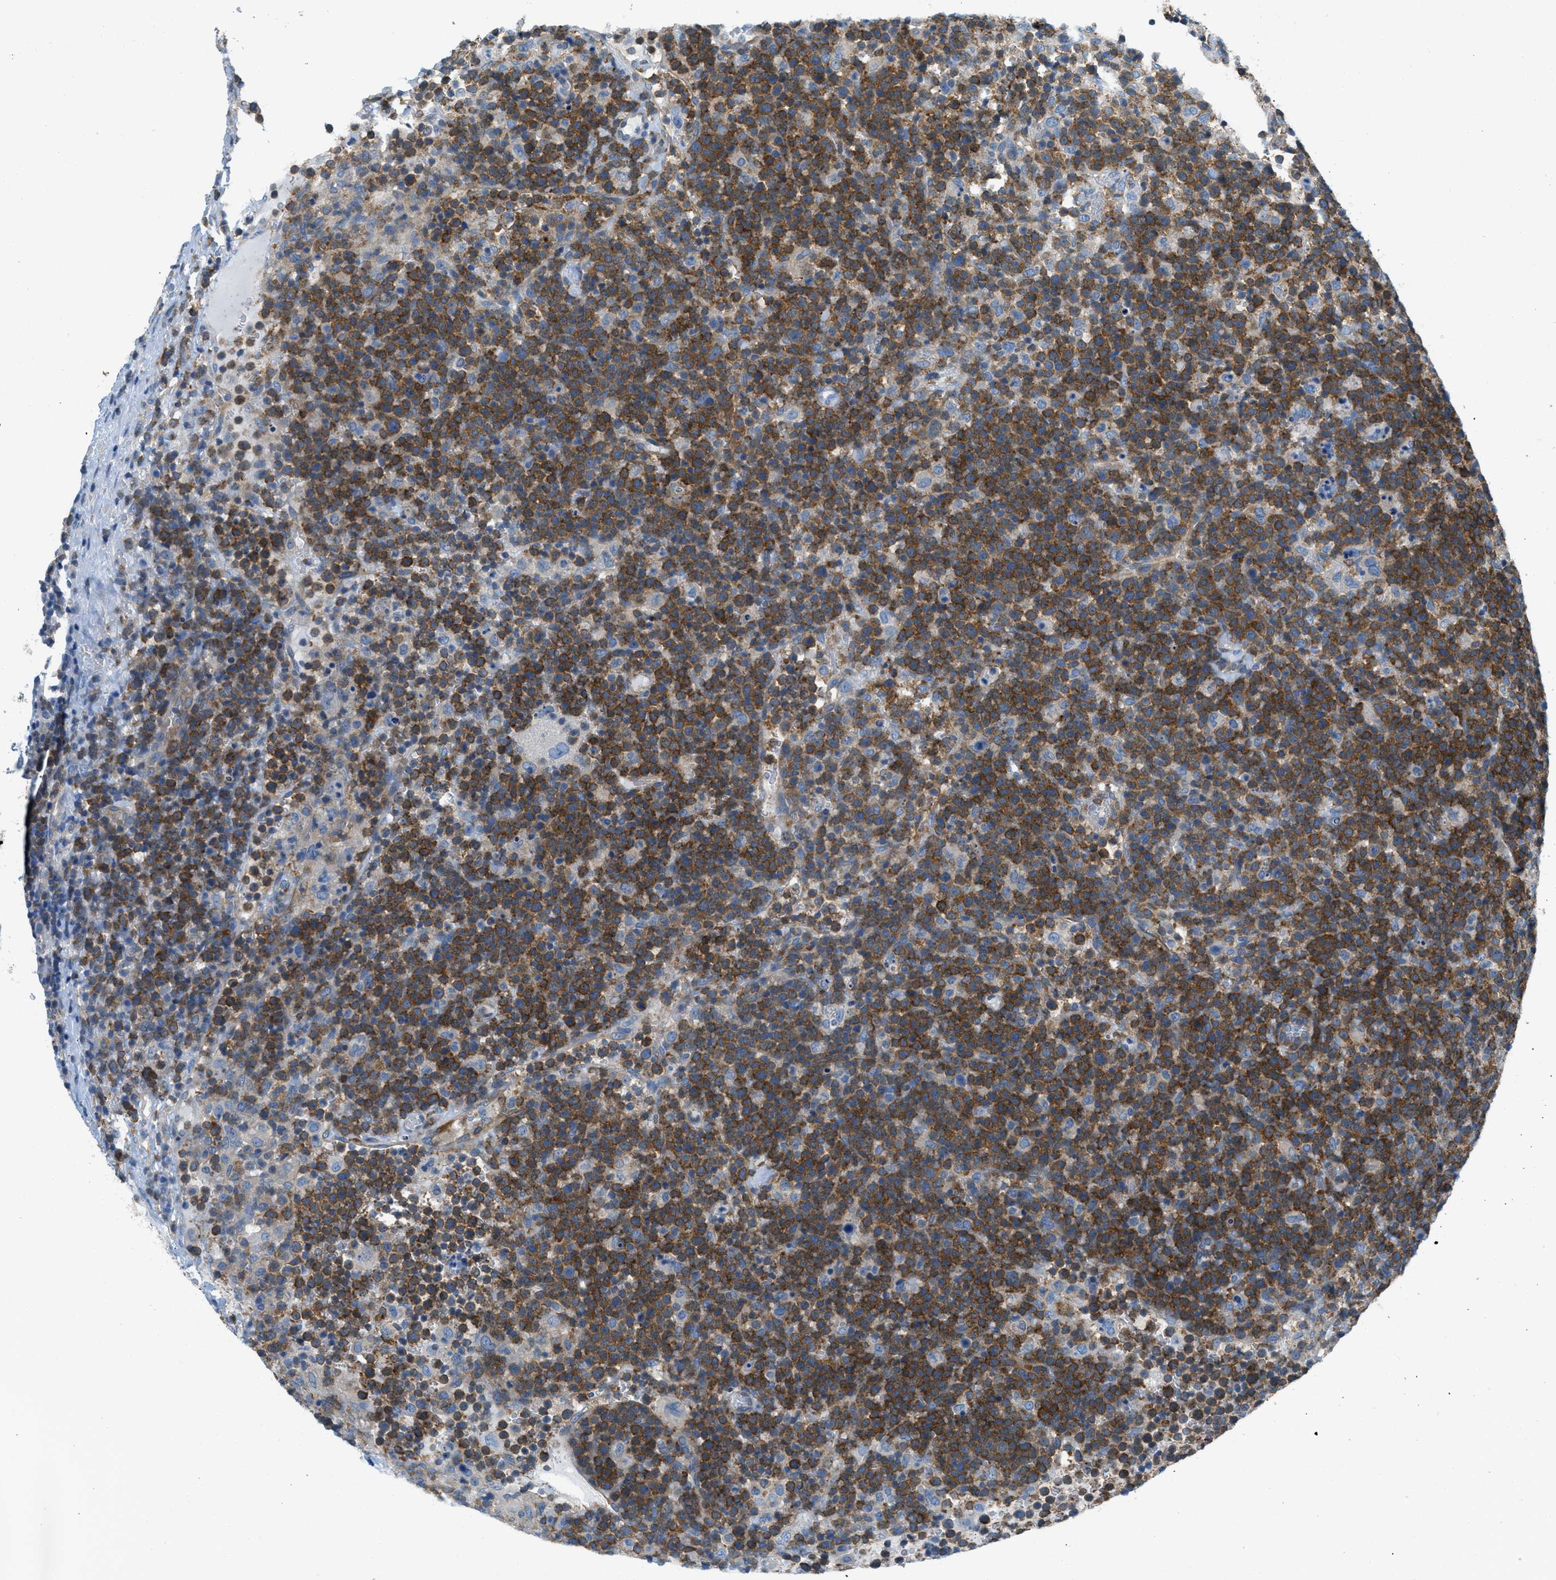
{"staining": {"intensity": "strong", "quantity": ">75%", "location": "cytoplasmic/membranous"}, "tissue": "lymphoma", "cell_type": "Tumor cells", "image_type": "cancer", "snomed": [{"axis": "morphology", "description": "Malignant lymphoma, non-Hodgkin's type, High grade"}, {"axis": "topography", "description": "Lymph node"}], "caption": "Human lymphoma stained for a protein (brown) demonstrates strong cytoplasmic/membranous positive positivity in approximately >75% of tumor cells.", "gene": "MAPRE2", "patient": {"sex": "female", "age": 84}}